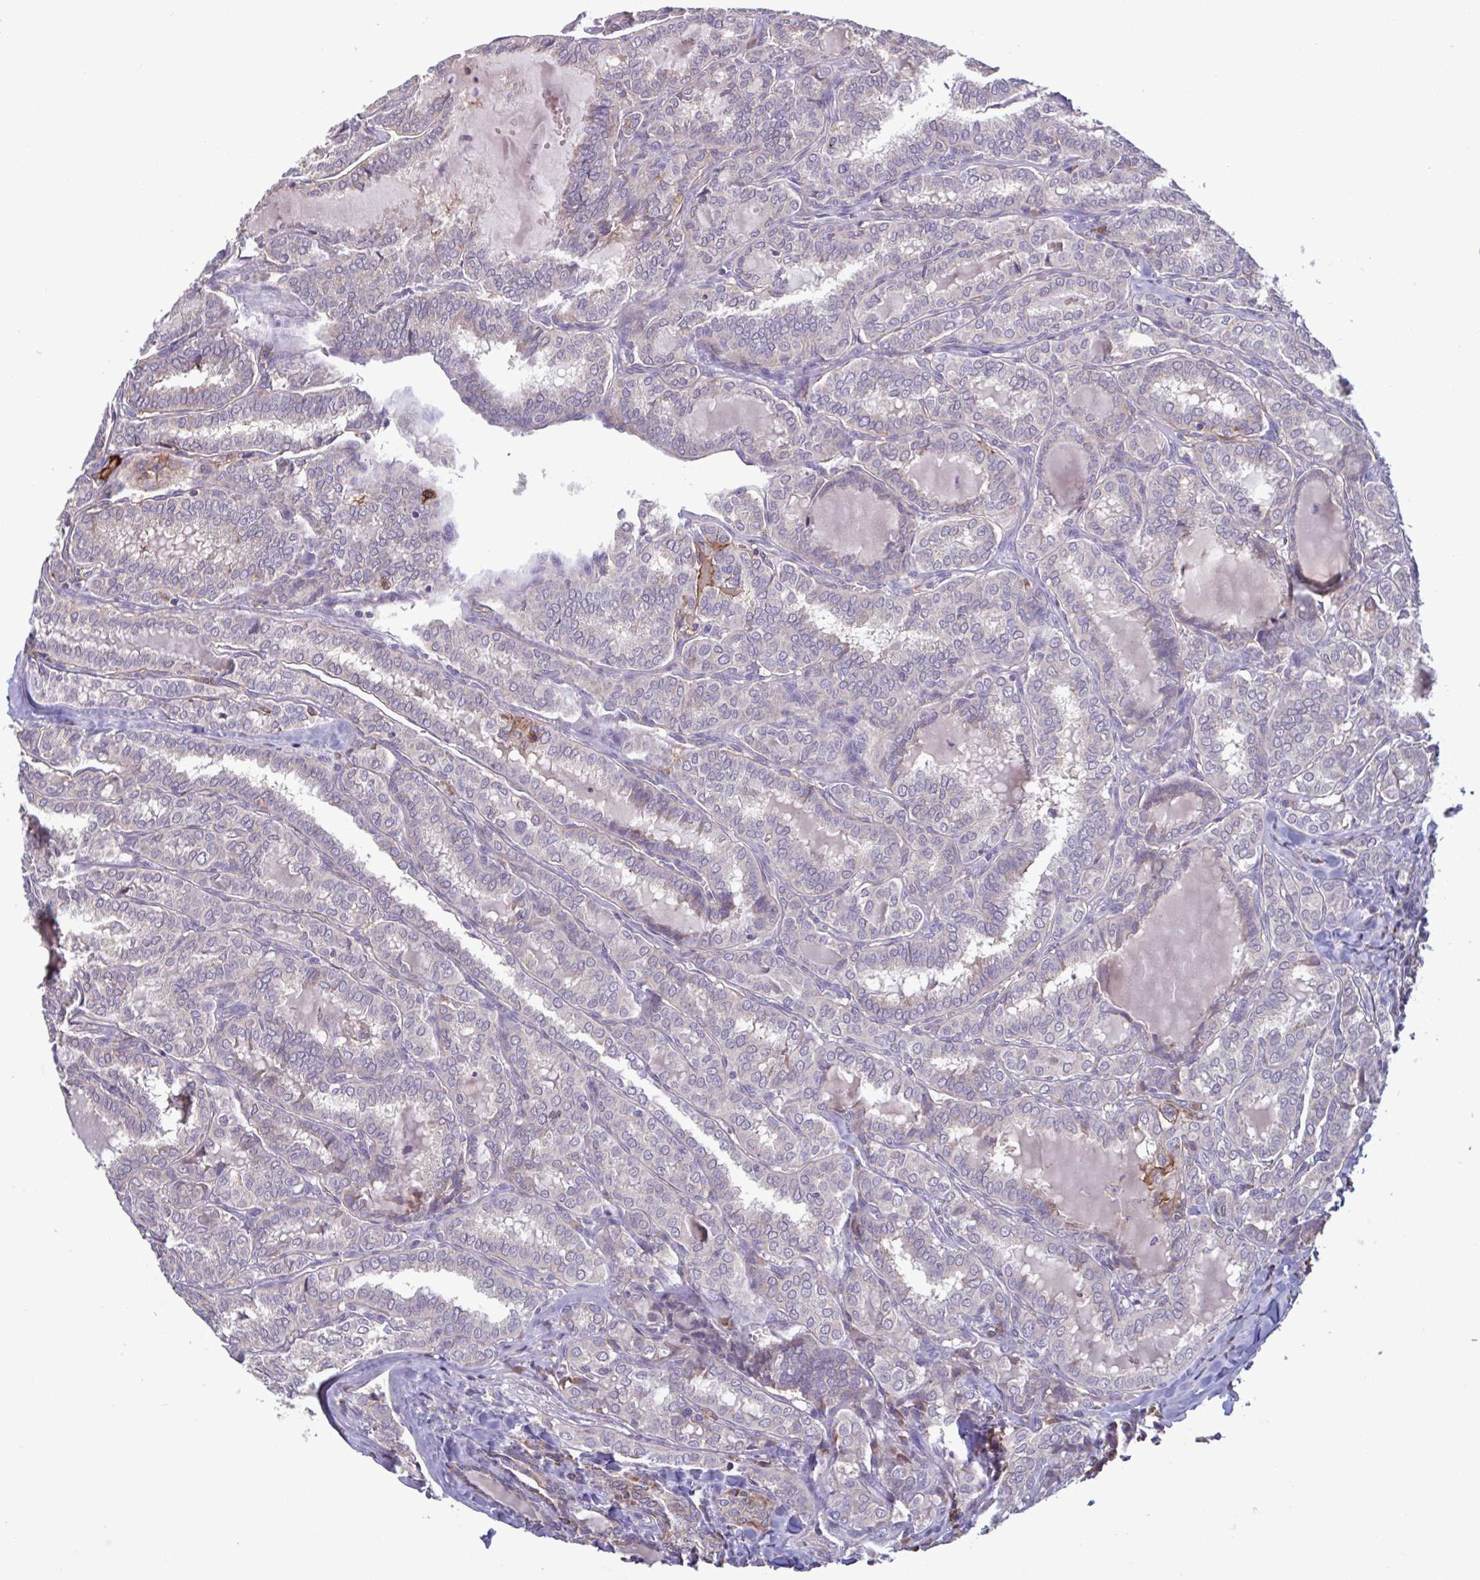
{"staining": {"intensity": "negative", "quantity": "none", "location": "none"}, "tissue": "thyroid cancer", "cell_type": "Tumor cells", "image_type": "cancer", "snomed": [{"axis": "morphology", "description": "Papillary adenocarcinoma, NOS"}, {"axis": "topography", "description": "Thyroid gland"}], "caption": "Immunohistochemistry histopathology image of human thyroid cancer (papillary adenocarcinoma) stained for a protein (brown), which exhibits no positivity in tumor cells. (DAB IHC visualized using brightfield microscopy, high magnification).", "gene": "CD1E", "patient": {"sex": "female", "age": 30}}